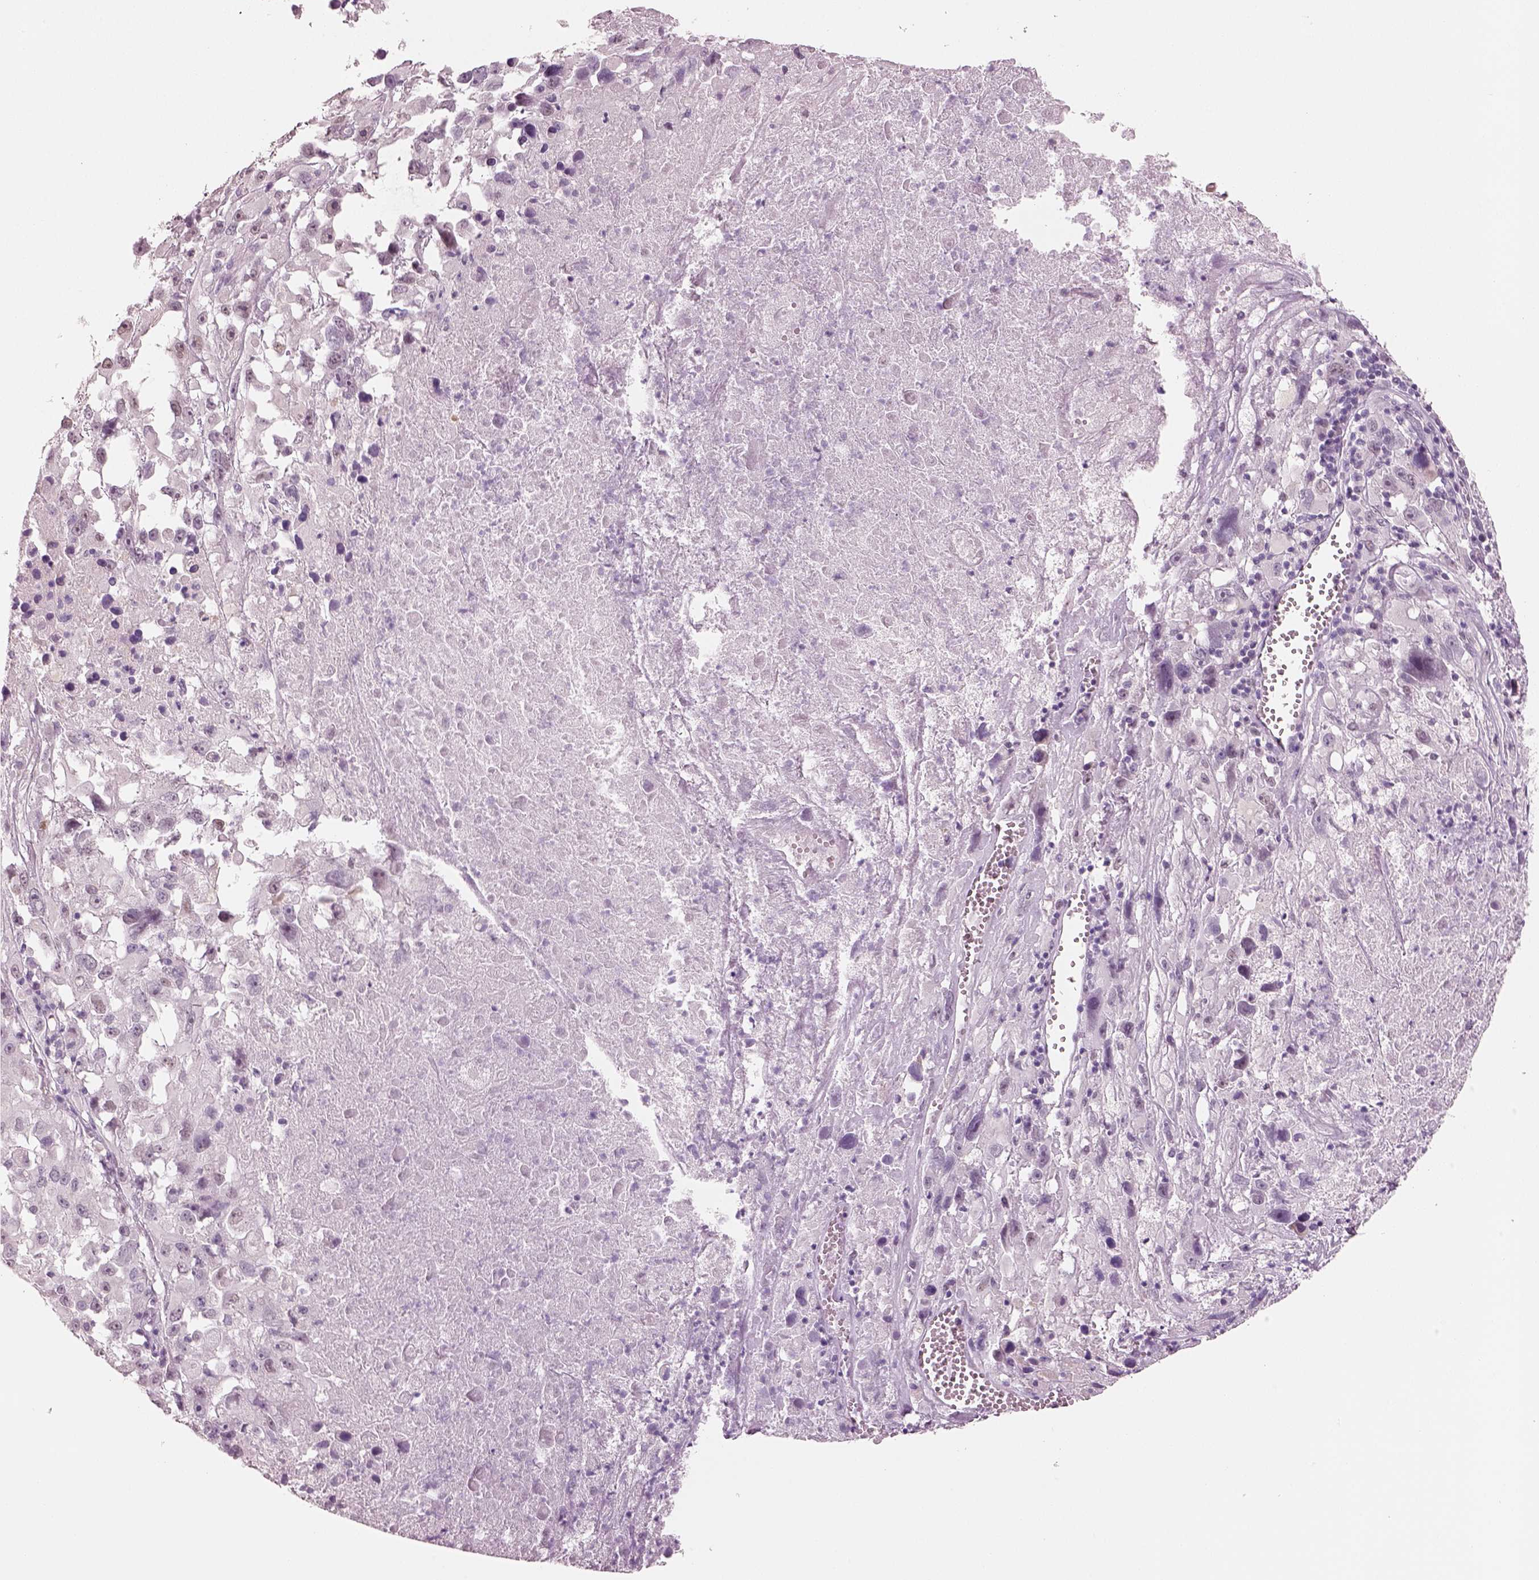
{"staining": {"intensity": "negative", "quantity": "none", "location": "none"}, "tissue": "melanoma", "cell_type": "Tumor cells", "image_type": "cancer", "snomed": [{"axis": "morphology", "description": "Malignant melanoma, Metastatic site"}, {"axis": "topography", "description": "Lymph node"}], "caption": "Immunohistochemistry (IHC) histopathology image of melanoma stained for a protein (brown), which displays no positivity in tumor cells.", "gene": "ELSPBP1", "patient": {"sex": "male", "age": 50}}